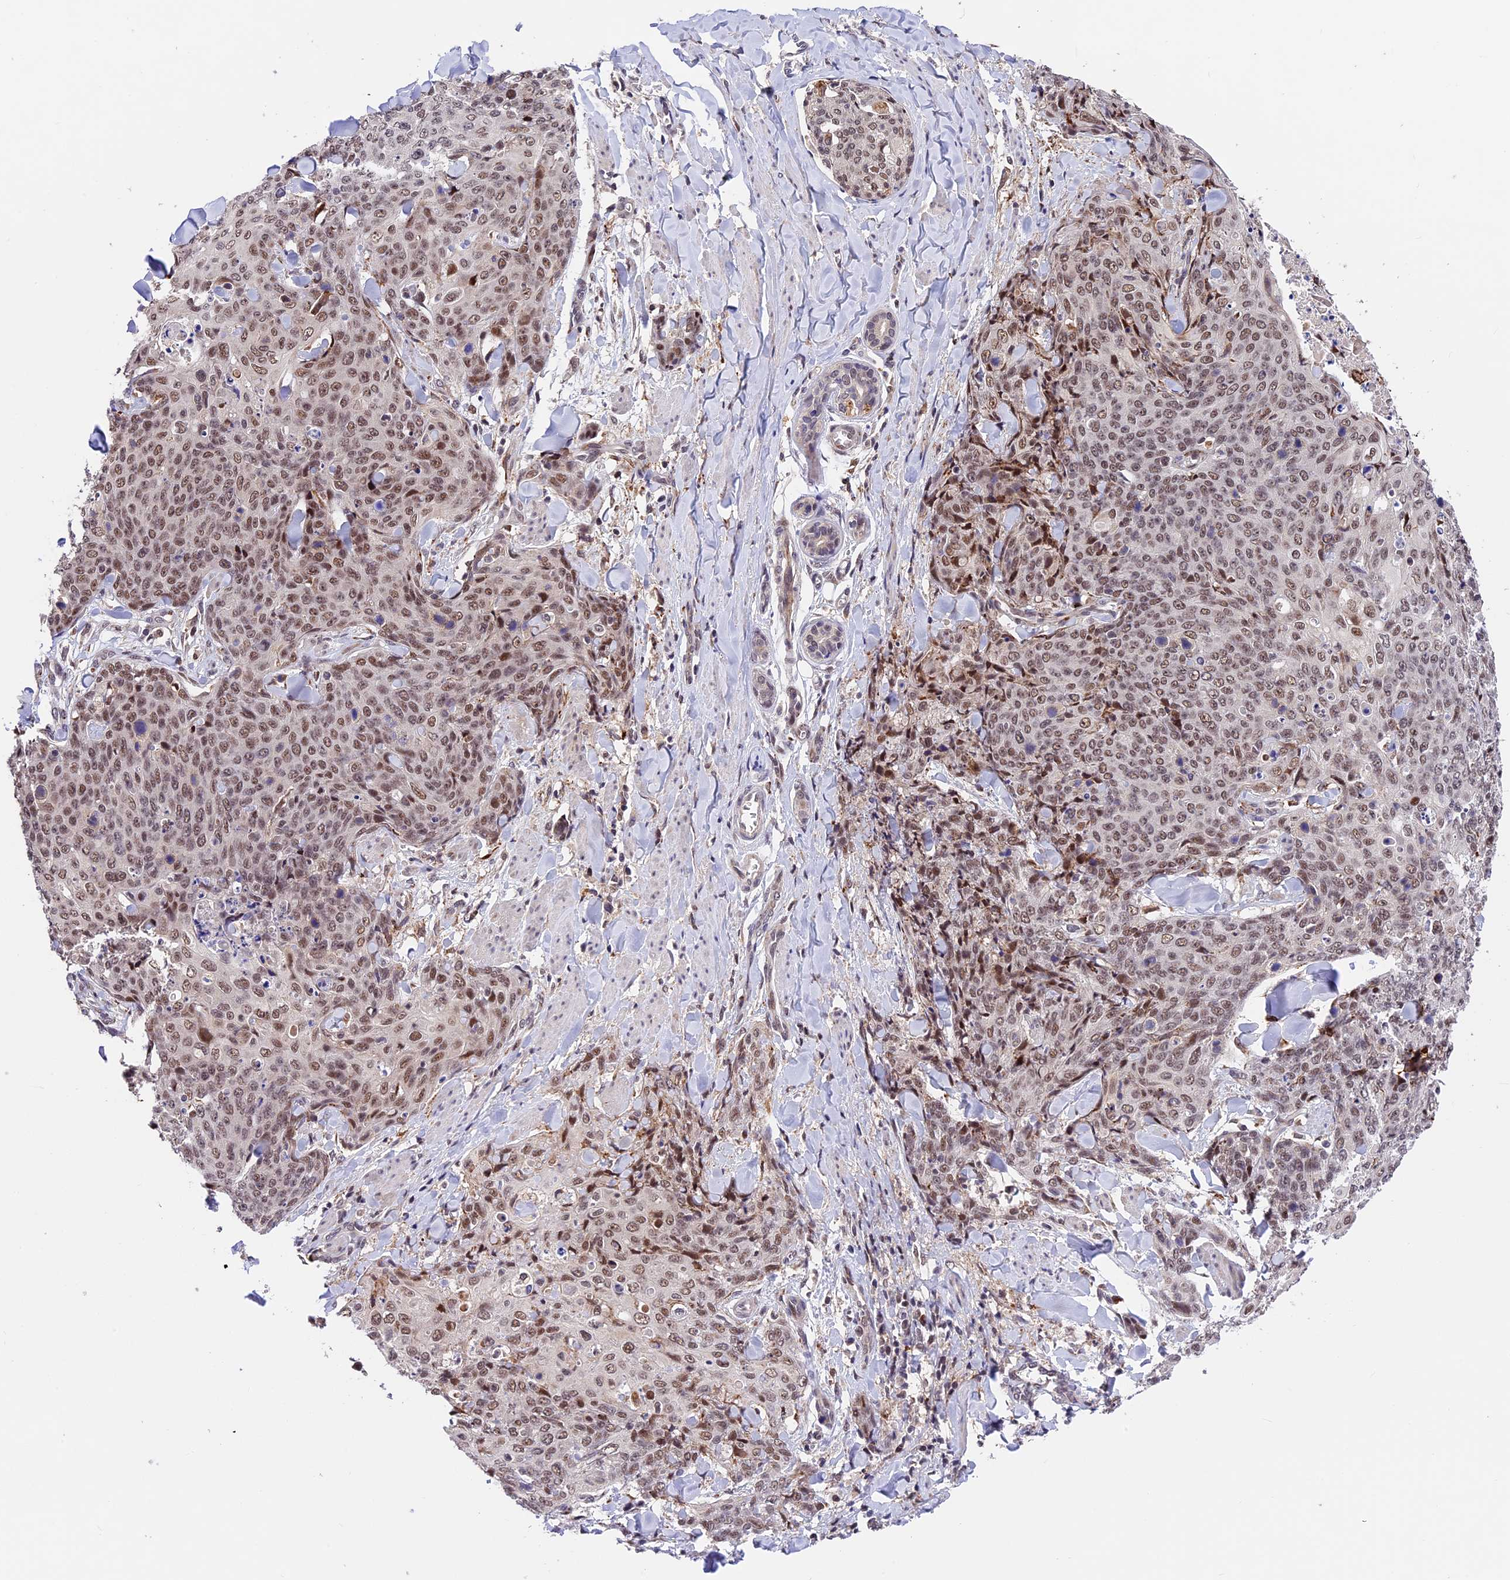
{"staining": {"intensity": "moderate", "quantity": ">75%", "location": "nuclear"}, "tissue": "skin cancer", "cell_type": "Tumor cells", "image_type": "cancer", "snomed": [{"axis": "morphology", "description": "Squamous cell carcinoma, NOS"}, {"axis": "topography", "description": "Skin"}, {"axis": "topography", "description": "Vulva"}], "caption": "Immunohistochemical staining of human skin squamous cell carcinoma reveals medium levels of moderate nuclear protein expression in about >75% of tumor cells.", "gene": "FBXO45", "patient": {"sex": "female", "age": 85}}